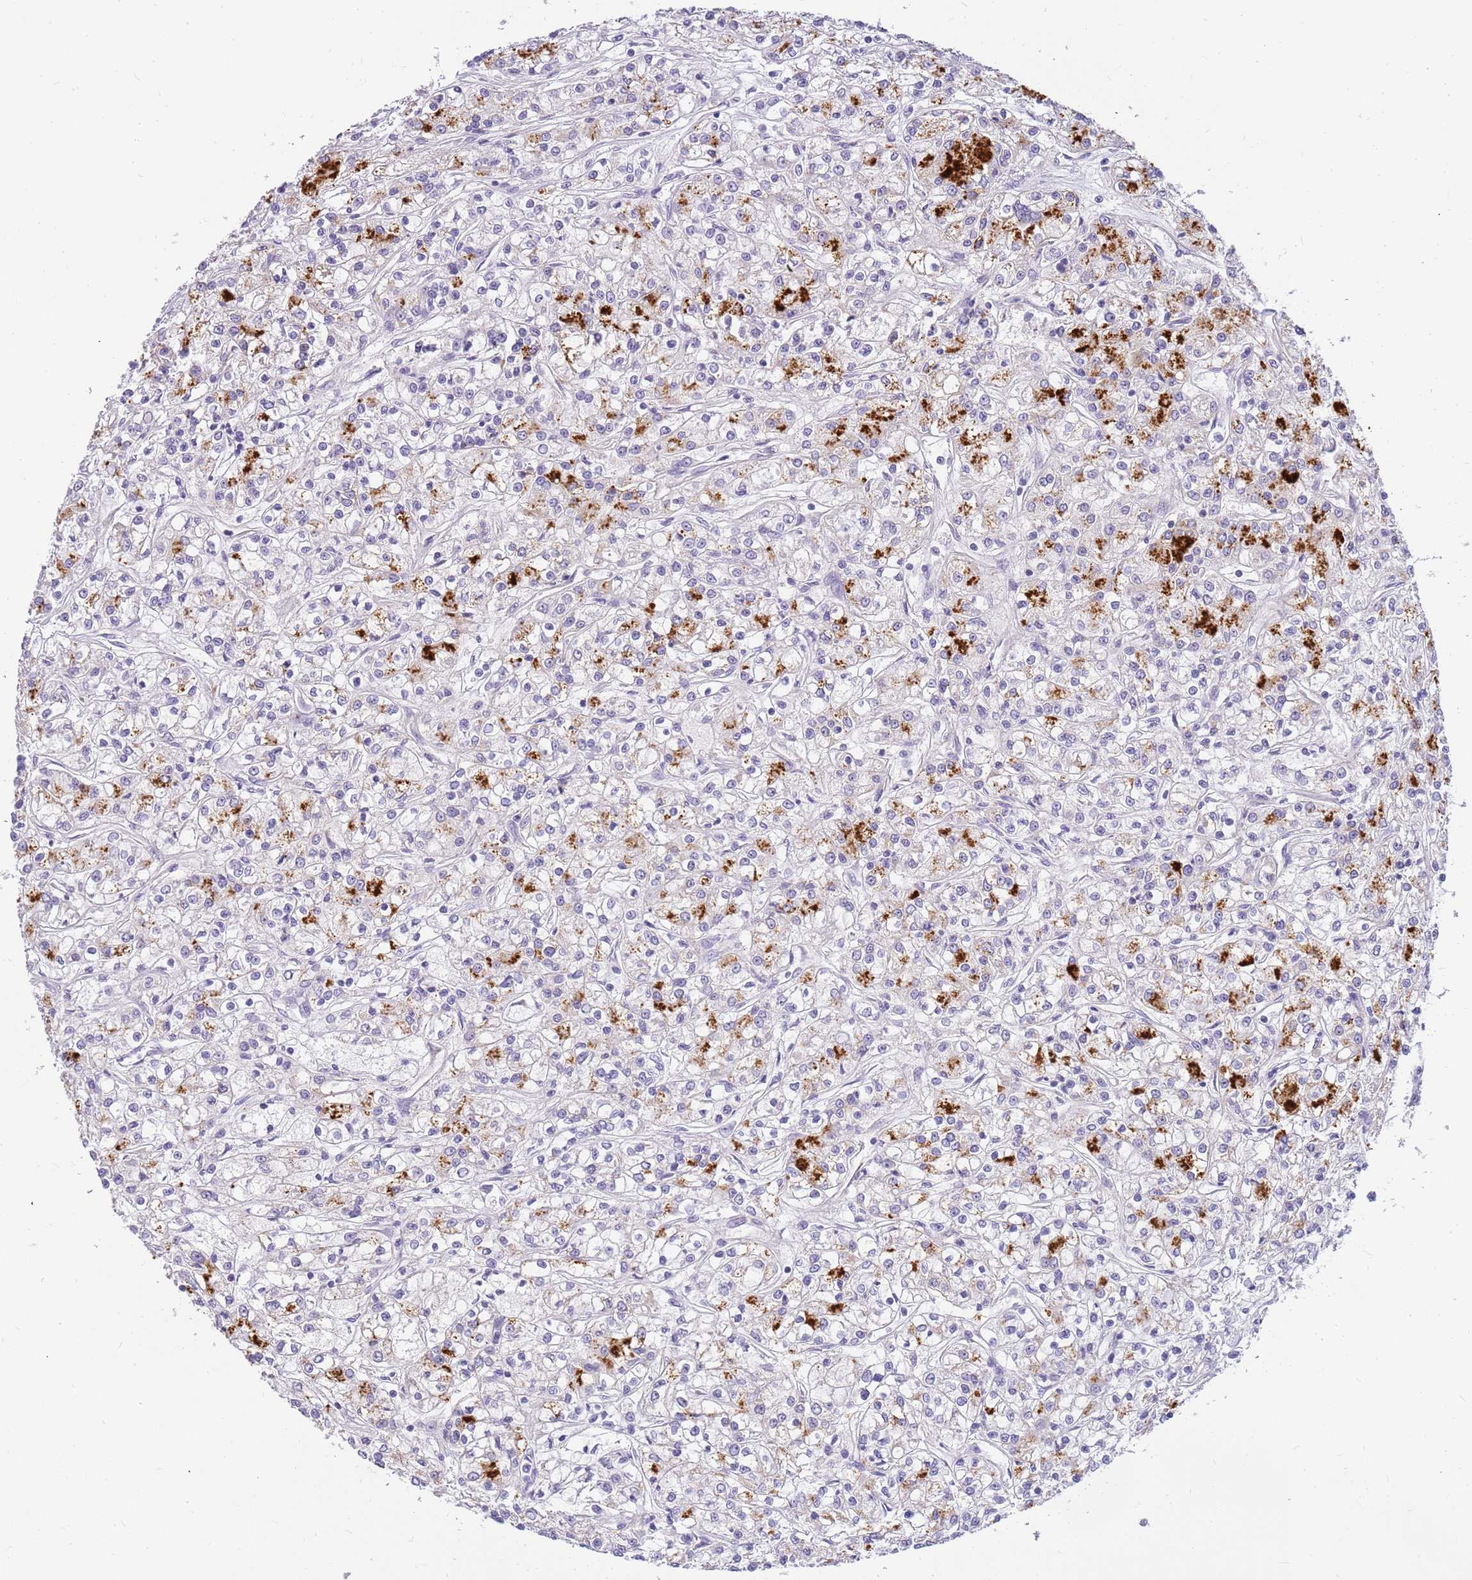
{"staining": {"intensity": "strong", "quantity": "<25%", "location": "cytoplasmic/membranous"}, "tissue": "renal cancer", "cell_type": "Tumor cells", "image_type": "cancer", "snomed": [{"axis": "morphology", "description": "Adenocarcinoma, NOS"}, {"axis": "topography", "description": "Kidney"}], "caption": "Protein staining shows strong cytoplasmic/membranous expression in approximately <25% of tumor cells in renal cancer. (Stains: DAB (3,3'-diaminobenzidine) in brown, nuclei in blue, Microscopy: brightfield microscopy at high magnification).", "gene": "DNAJA3", "patient": {"sex": "female", "age": 59}}